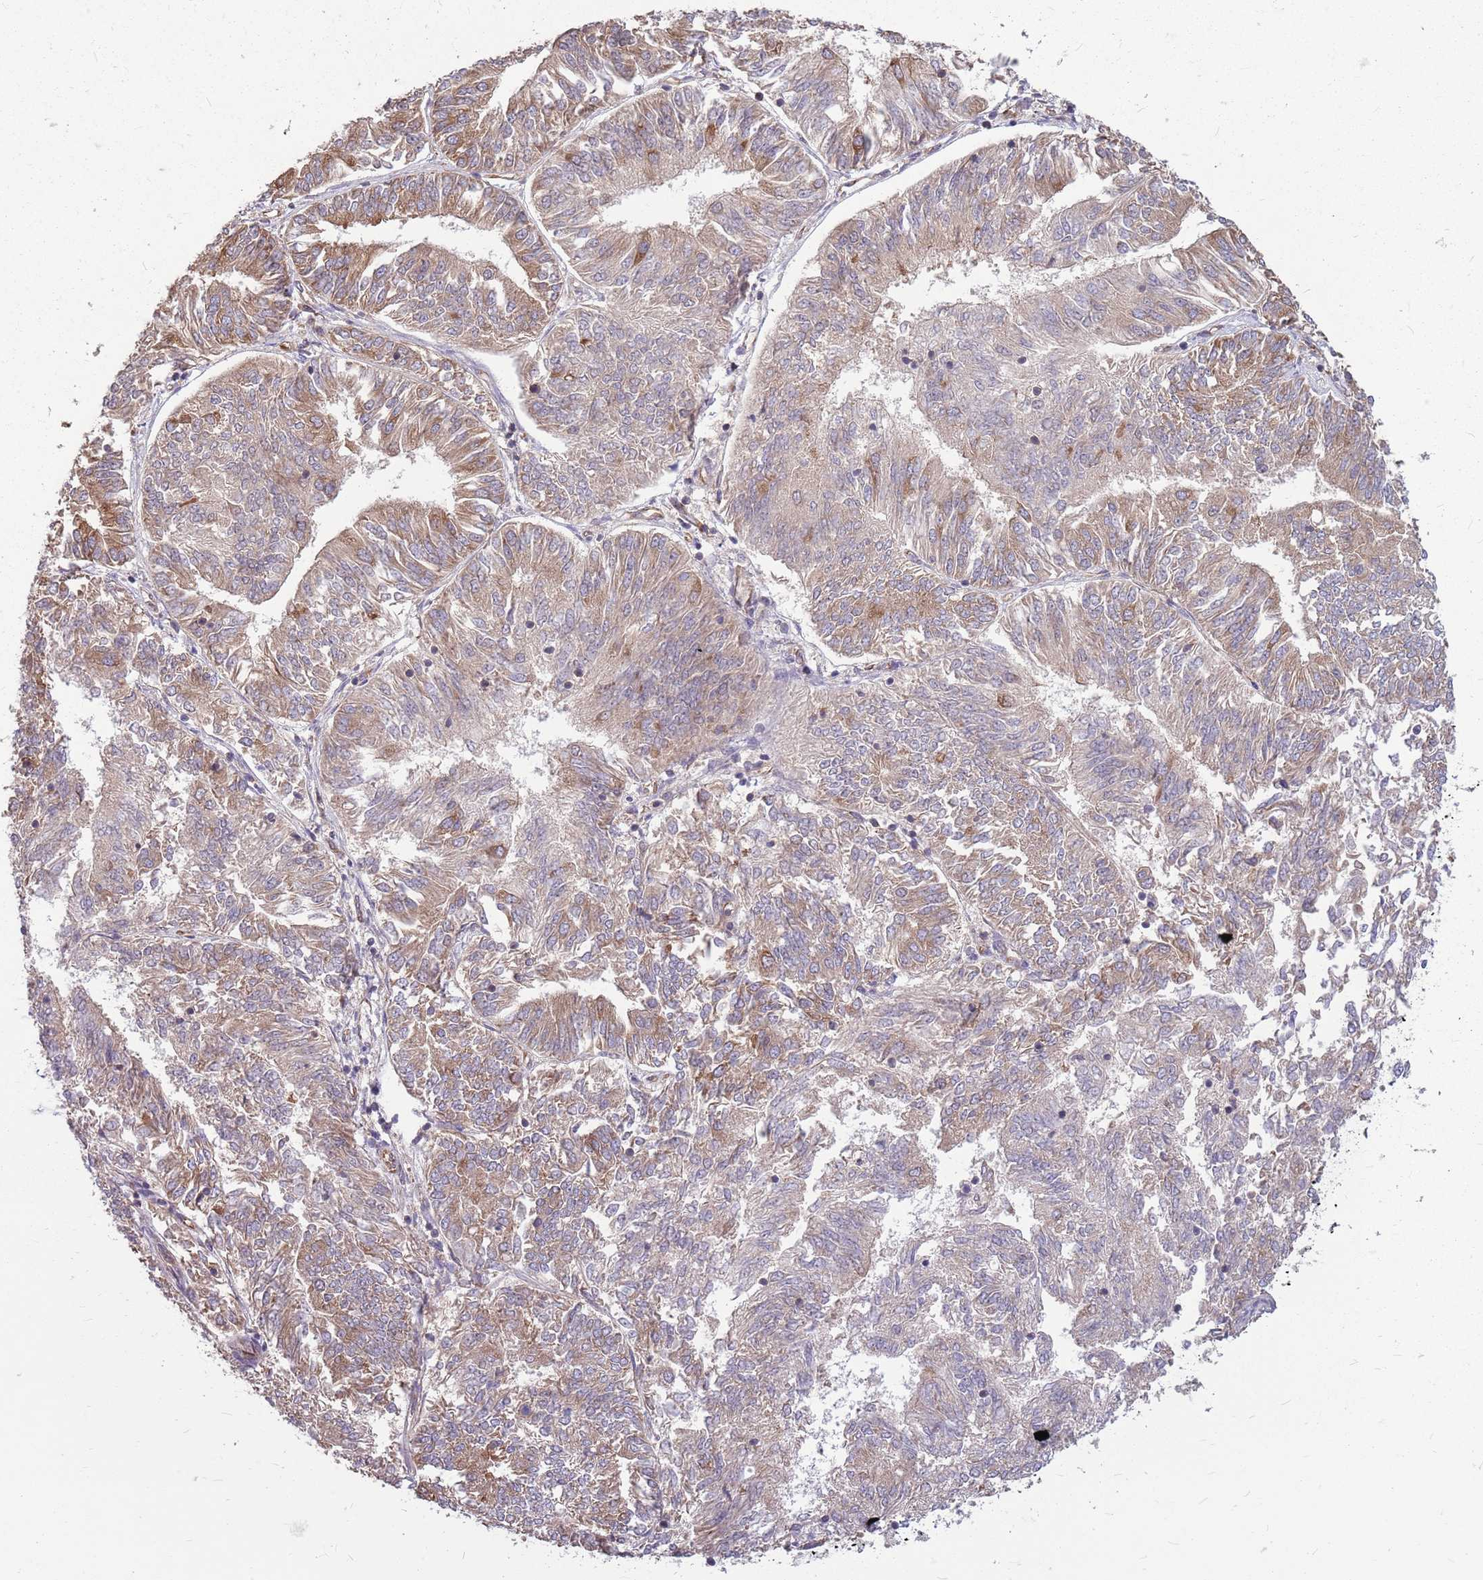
{"staining": {"intensity": "moderate", "quantity": ">75%", "location": "cytoplasmic/membranous"}, "tissue": "endometrial cancer", "cell_type": "Tumor cells", "image_type": "cancer", "snomed": [{"axis": "morphology", "description": "Adenocarcinoma, NOS"}, {"axis": "topography", "description": "Endometrium"}], "caption": "Immunohistochemistry staining of endometrial cancer, which displays medium levels of moderate cytoplasmic/membranous staining in about >75% of tumor cells indicating moderate cytoplasmic/membranous protein expression. The staining was performed using DAB (brown) for protein detection and nuclei were counterstained in hematoxylin (blue).", "gene": "PPP1R27", "patient": {"sex": "female", "age": 58}}